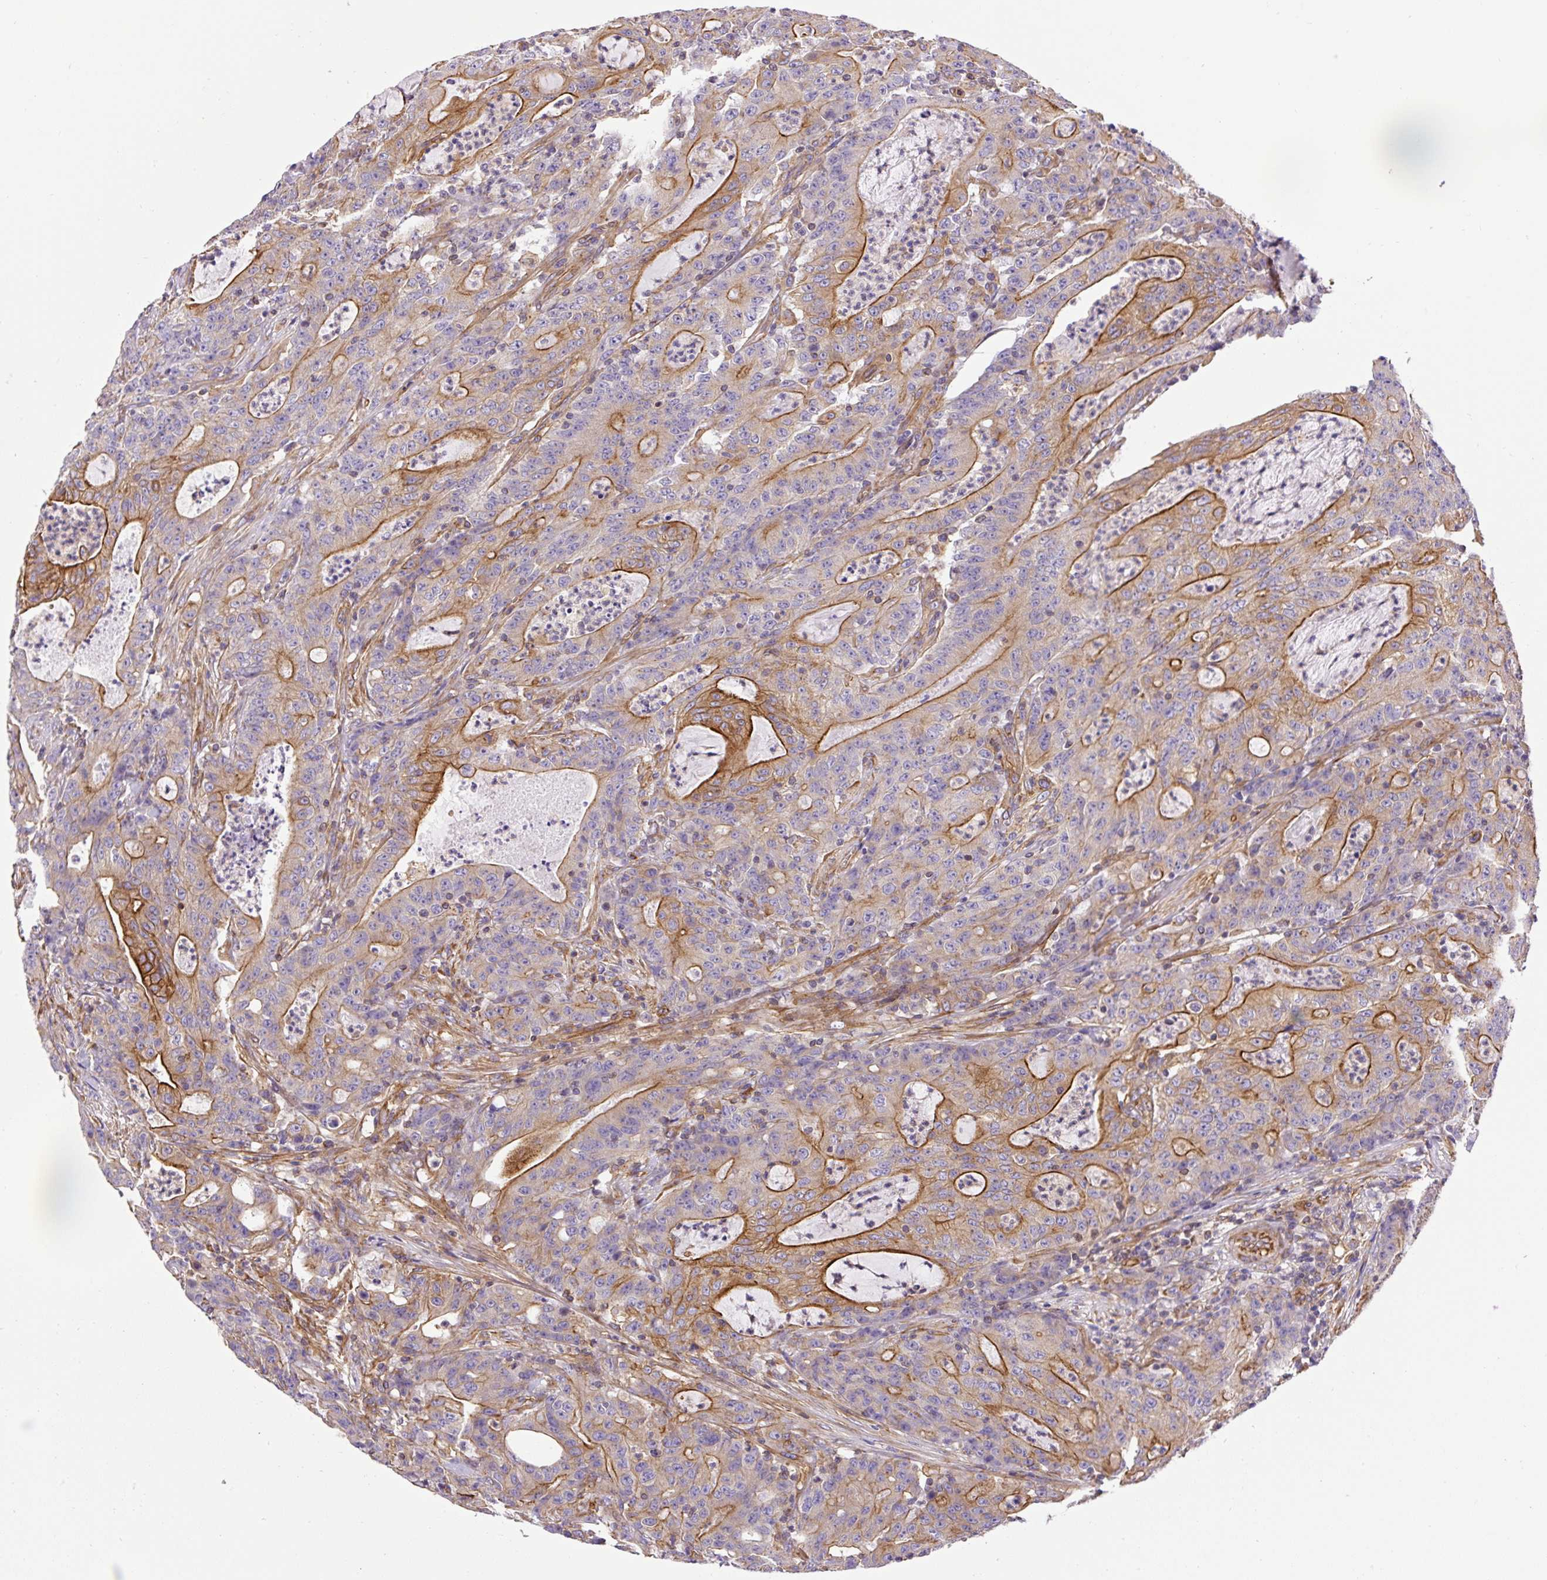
{"staining": {"intensity": "moderate", "quantity": "25%-75%", "location": "cytoplasmic/membranous"}, "tissue": "colorectal cancer", "cell_type": "Tumor cells", "image_type": "cancer", "snomed": [{"axis": "morphology", "description": "Adenocarcinoma, NOS"}, {"axis": "topography", "description": "Colon"}], "caption": "An image showing moderate cytoplasmic/membranous positivity in about 25%-75% of tumor cells in colorectal cancer (adenocarcinoma), as visualized by brown immunohistochemical staining.", "gene": "DCTN1", "patient": {"sex": "male", "age": 83}}